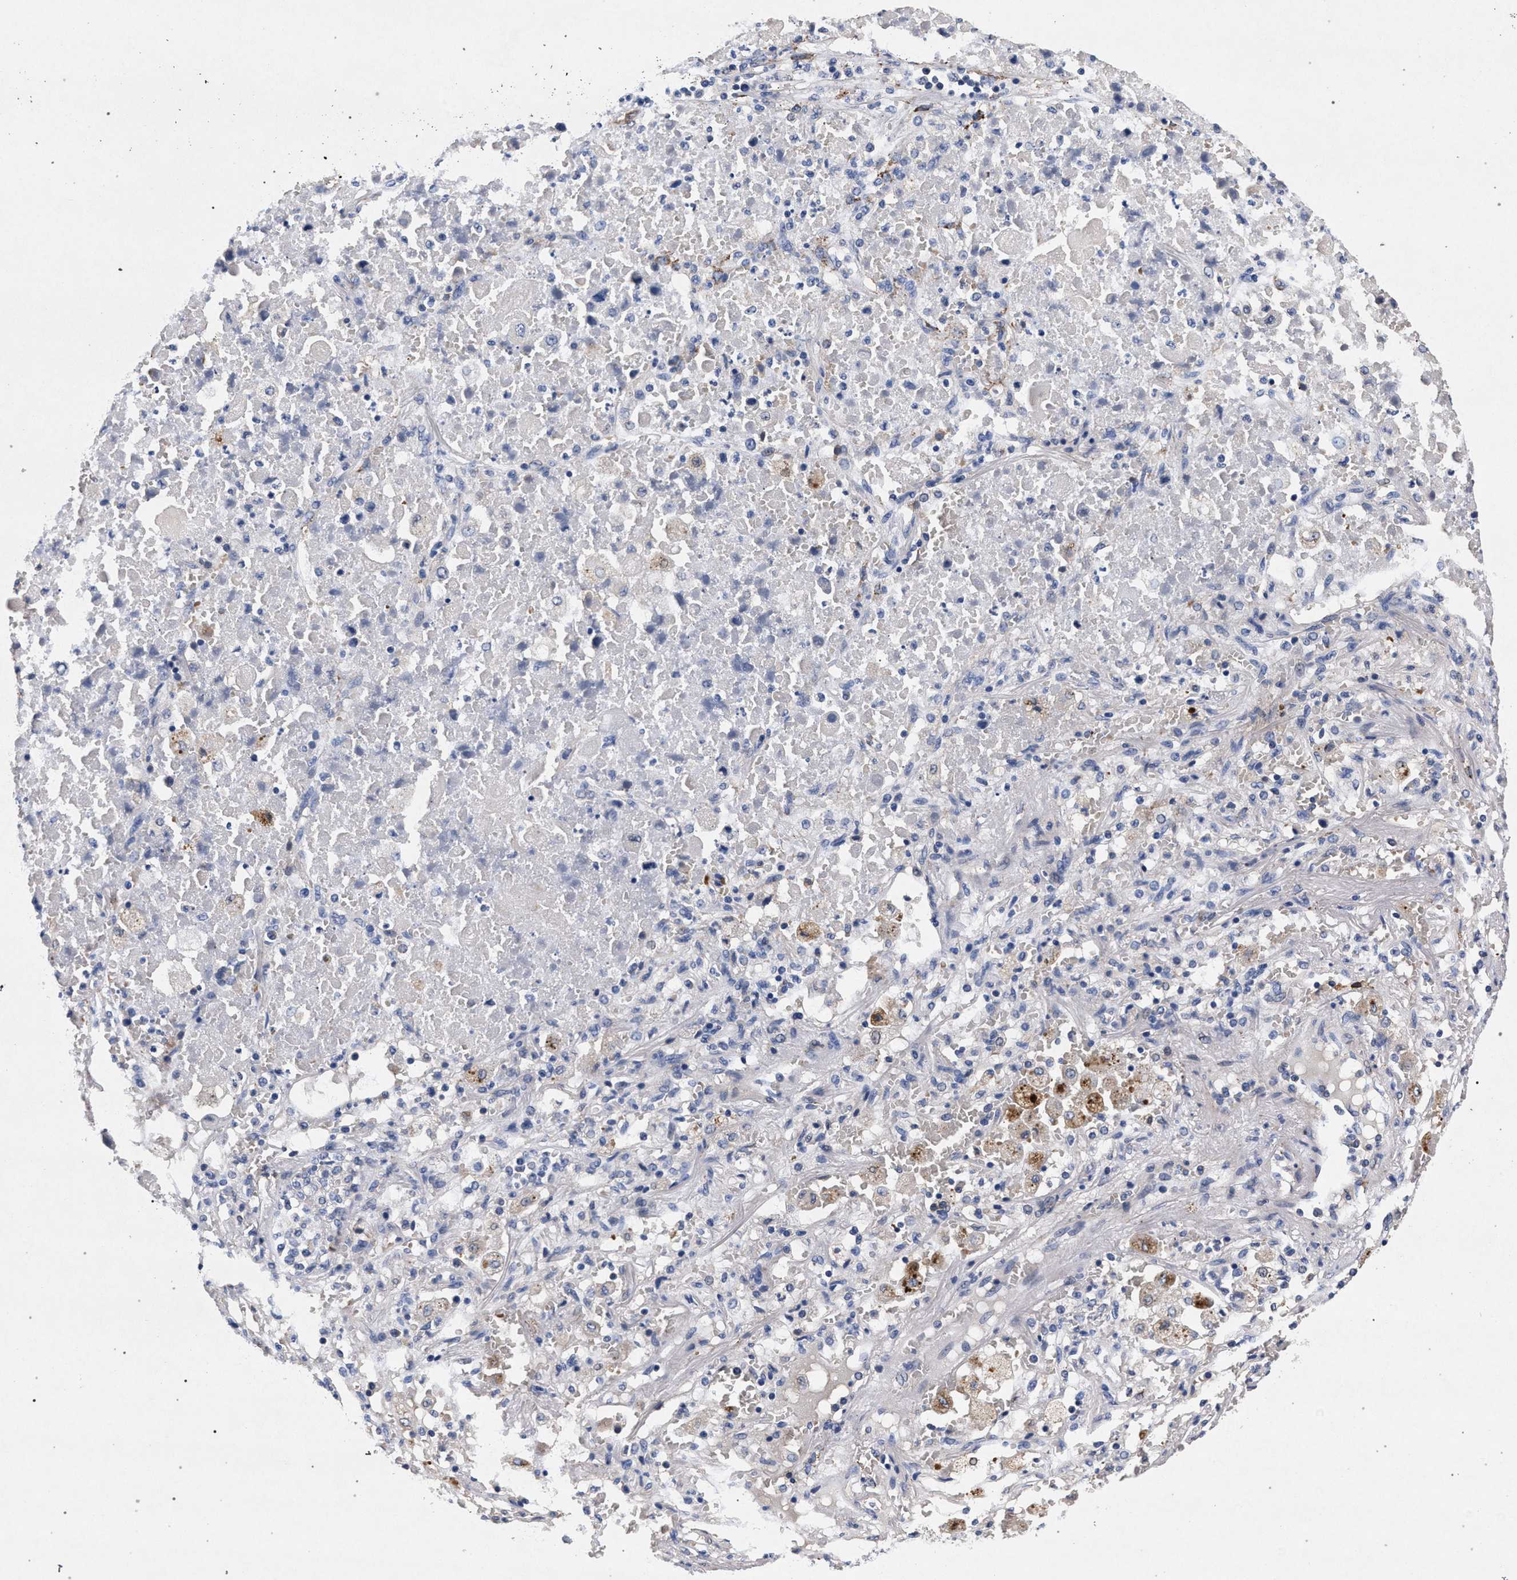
{"staining": {"intensity": "negative", "quantity": "none", "location": "none"}, "tissue": "lung cancer", "cell_type": "Tumor cells", "image_type": "cancer", "snomed": [{"axis": "morphology", "description": "Squamous cell carcinoma, NOS"}, {"axis": "topography", "description": "Lung"}], "caption": "Immunohistochemistry micrograph of neoplastic tissue: human lung squamous cell carcinoma stained with DAB demonstrates no significant protein positivity in tumor cells. (Immunohistochemistry (ihc), brightfield microscopy, high magnification).", "gene": "NEK7", "patient": {"sex": "male", "age": 61}}